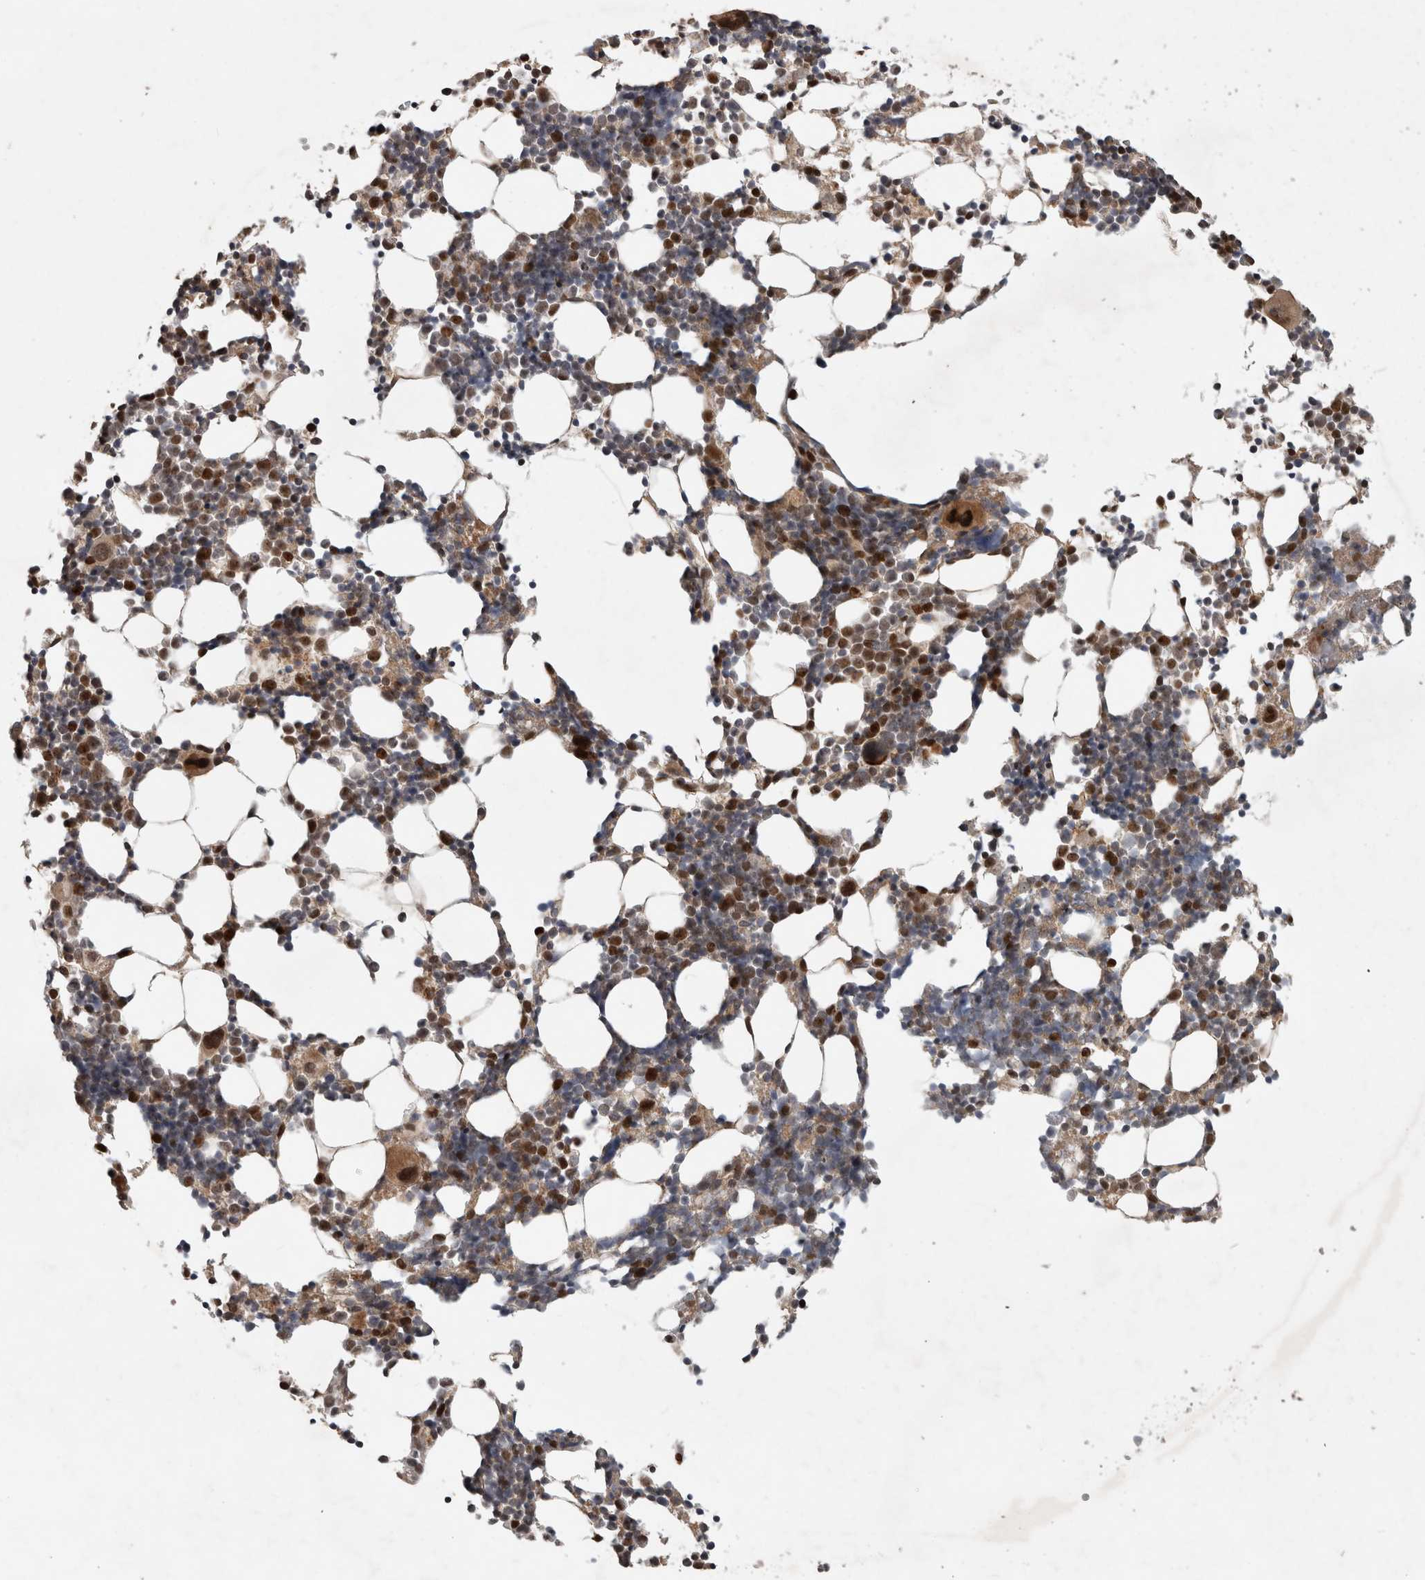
{"staining": {"intensity": "strong", "quantity": "25%-75%", "location": "cytoplasmic/membranous,nuclear"}, "tissue": "bone marrow", "cell_type": "Hematopoietic cells", "image_type": "normal", "snomed": [{"axis": "morphology", "description": "Normal tissue, NOS"}, {"axis": "morphology", "description": "Inflammation, NOS"}, {"axis": "topography", "description": "Bone marrow"}], "caption": "IHC photomicrograph of unremarkable human bone marrow stained for a protein (brown), which reveals high levels of strong cytoplasmic/membranous,nuclear expression in approximately 25%-75% of hematopoietic cells.", "gene": "INSRR", "patient": {"sex": "male", "age": 21}}